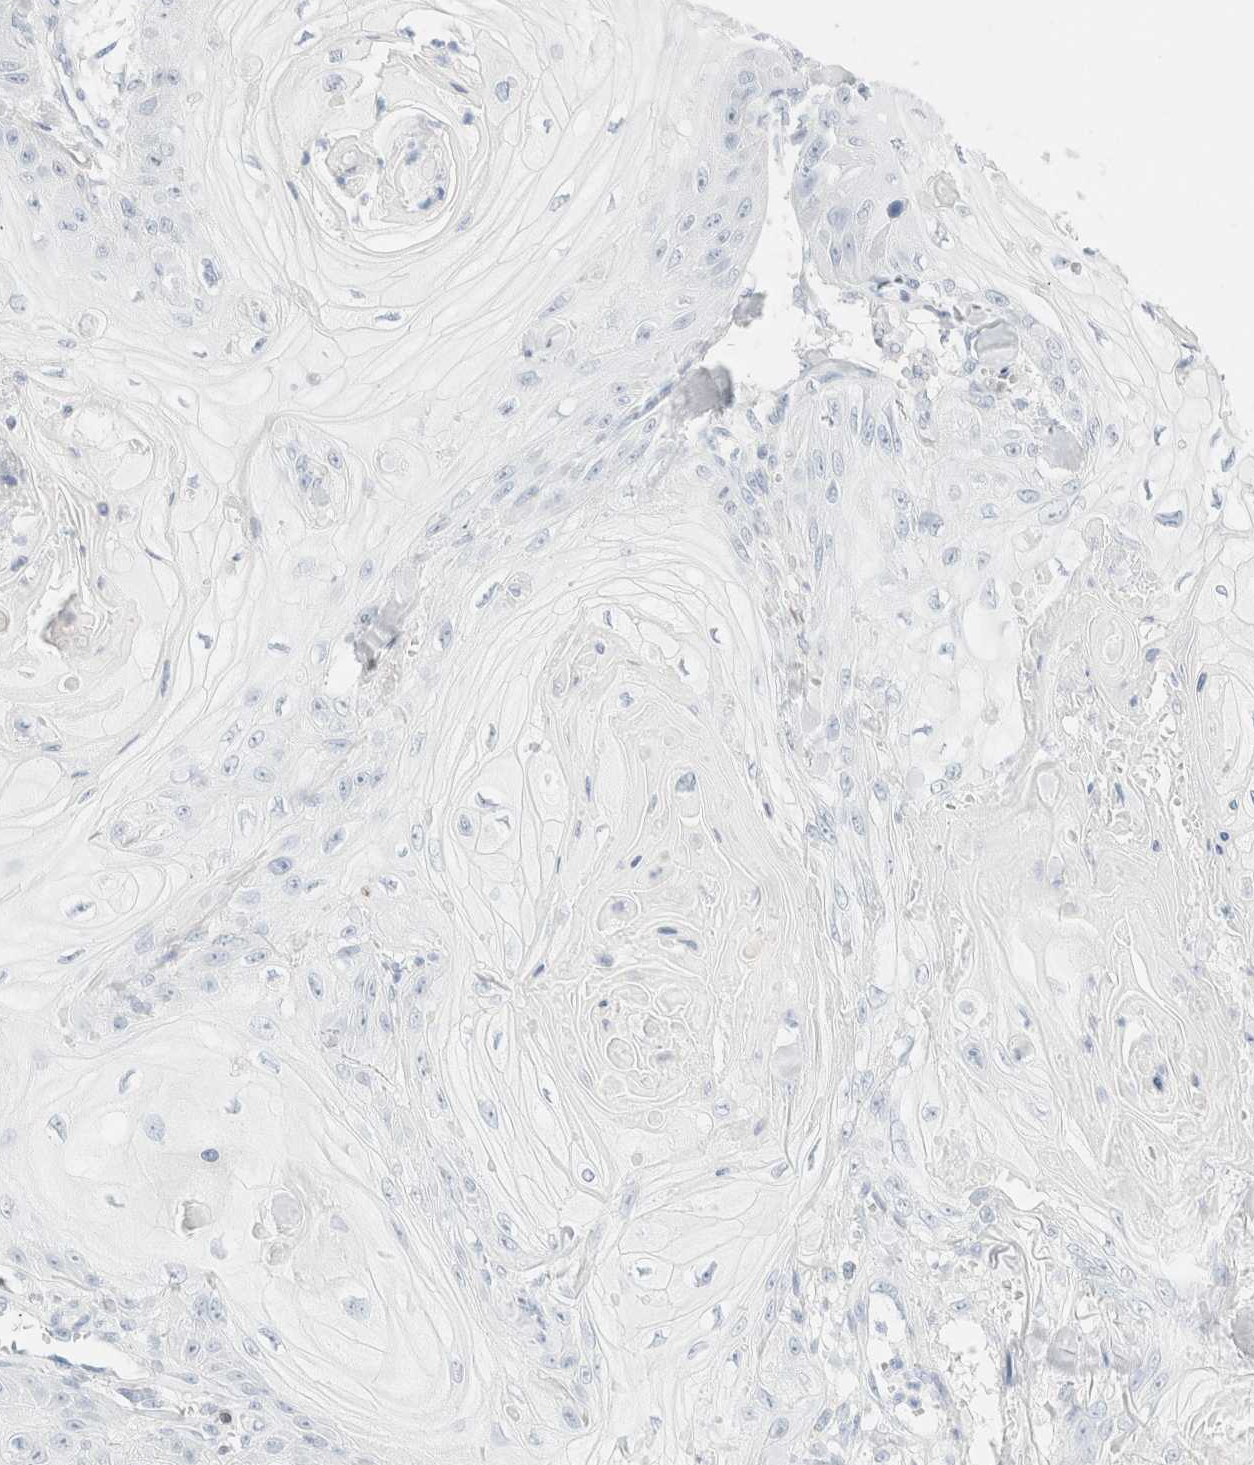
{"staining": {"intensity": "negative", "quantity": "none", "location": "none"}, "tissue": "skin cancer", "cell_type": "Tumor cells", "image_type": "cancer", "snomed": [{"axis": "morphology", "description": "Squamous cell carcinoma, NOS"}, {"axis": "topography", "description": "Skin"}], "caption": "Immunohistochemistry (IHC) photomicrograph of human skin cancer stained for a protein (brown), which reveals no positivity in tumor cells.", "gene": "IKZF3", "patient": {"sex": "male", "age": 74}}